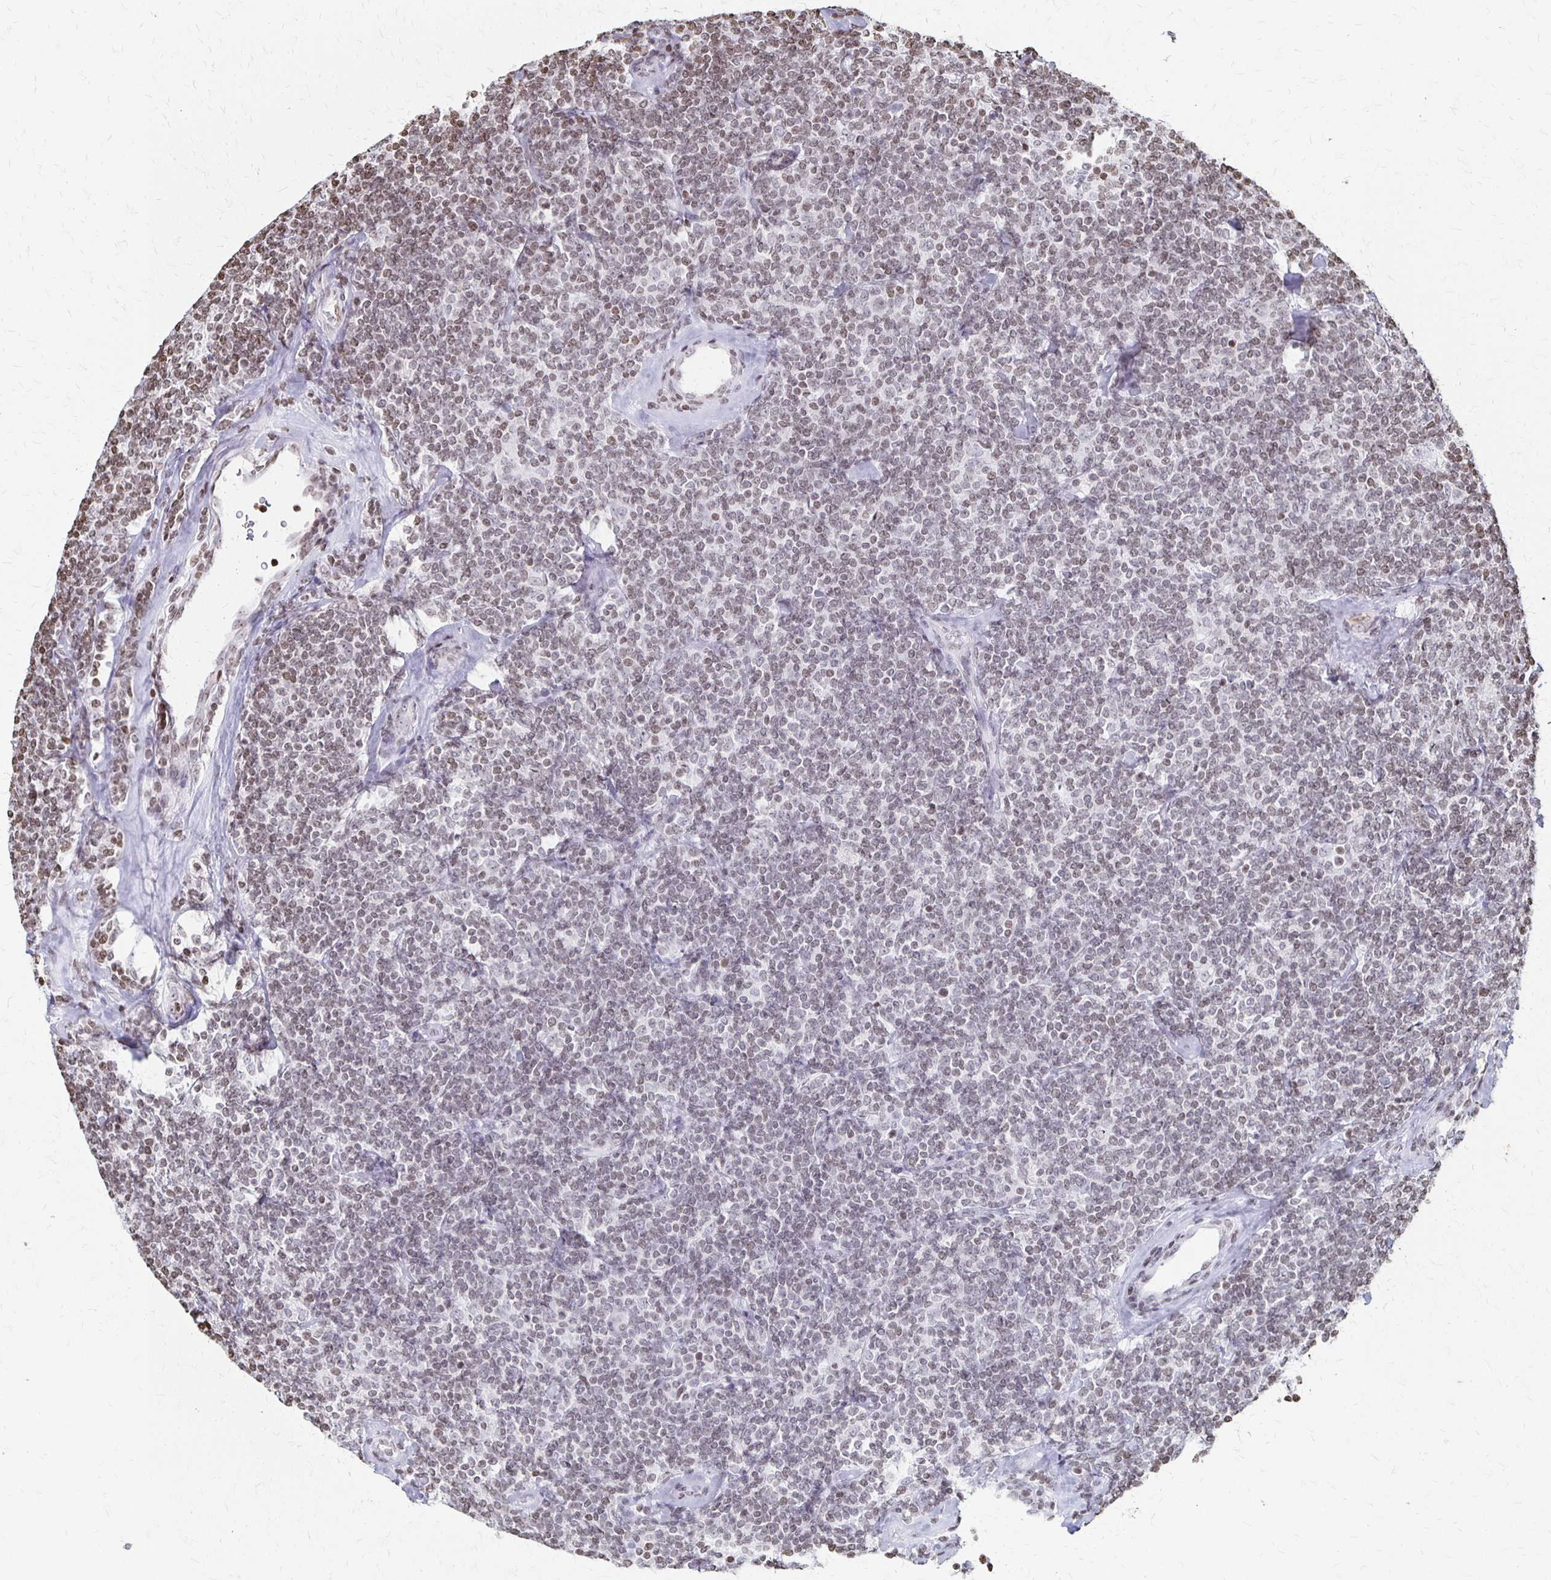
{"staining": {"intensity": "weak", "quantity": ">75%", "location": "nuclear"}, "tissue": "lymphoma", "cell_type": "Tumor cells", "image_type": "cancer", "snomed": [{"axis": "morphology", "description": "Malignant lymphoma, non-Hodgkin's type, Low grade"}, {"axis": "topography", "description": "Lymph node"}], "caption": "Immunohistochemical staining of lymphoma displays low levels of weak nuclear positivity in about >75% of tumor cells.", "gene": "ZNF280C", "patient": {"sex": "female", "age": 56}}